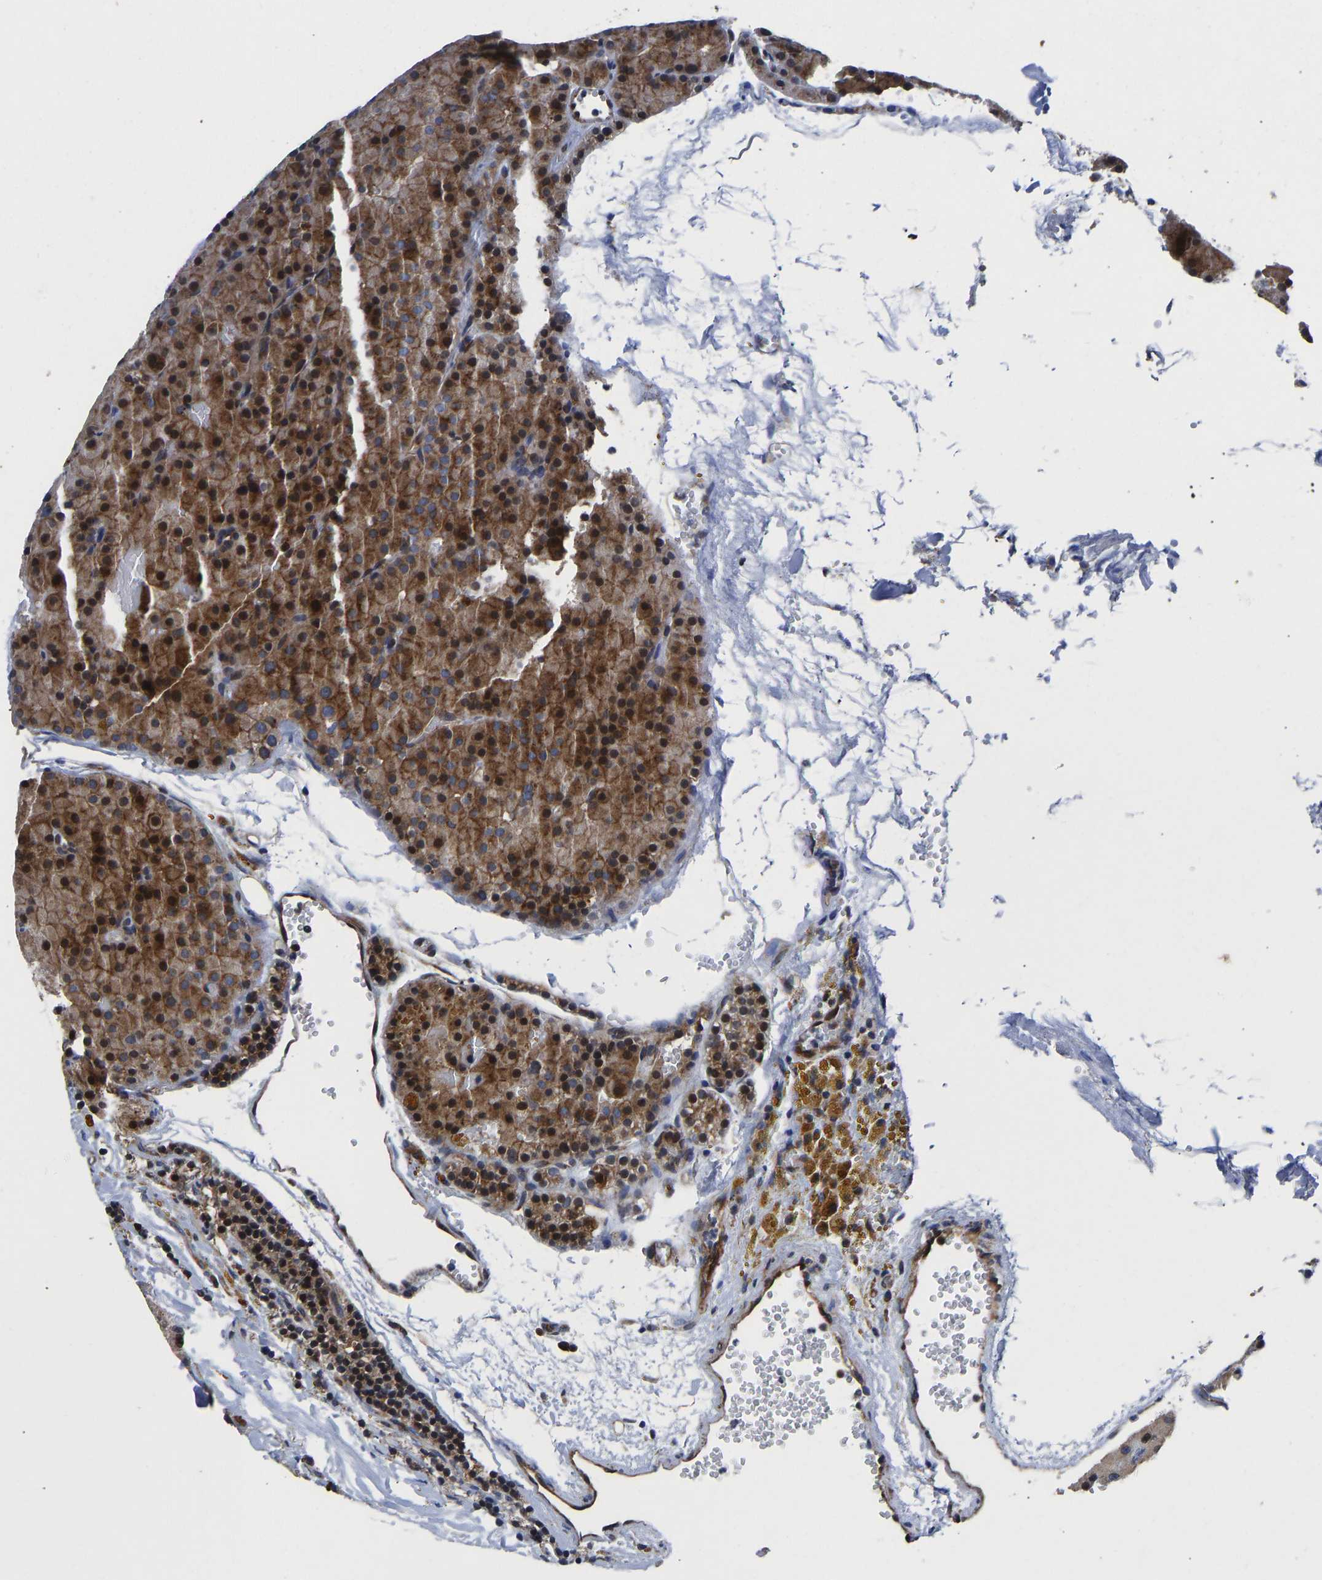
{"staining": {"intensity": "moderate", "quantity": "25%-75%", "location": "cytoplasmic/membranous,nuclear"}, "tissue": "parathyroid gland", "cell_type": "Glandular cells", "image_type": "normal", "snomed": [{"axis": "morphology", "description": "Normal tissue, NOS"}, {"axis": "morphology", "description": "Adenoma, NOS"}, {"axis": "topography", "description": "Parathyroid gland"}], "caption": "A medium amount of moderate cytoplasmic/membranous,nuclear expression is present in approximately 25%-75% of glandular cells in benign parathyroid gland.", "gene": "TMEM38B", "patient": {"sex": "male", "age": 75}}